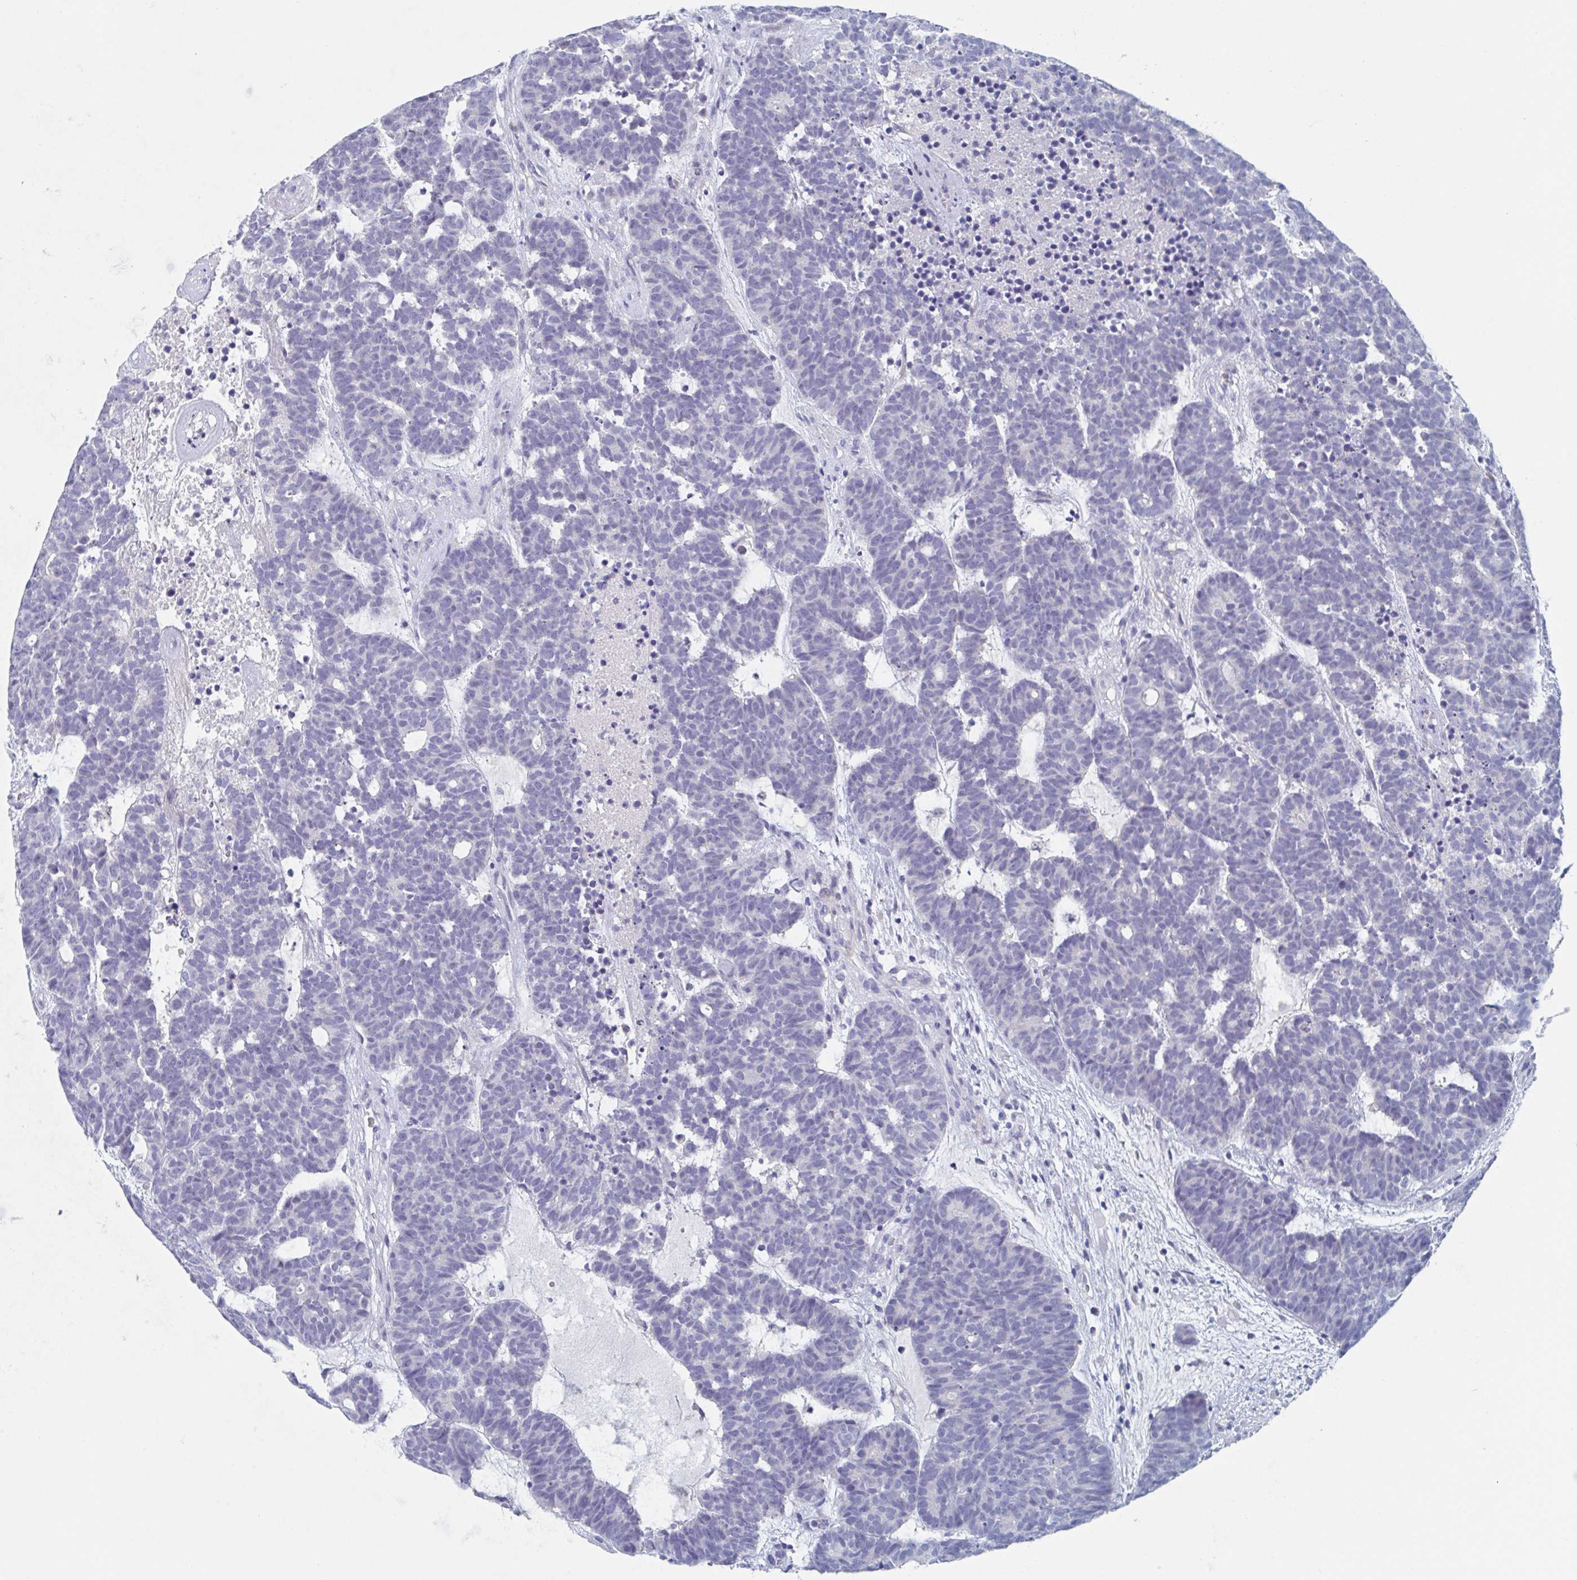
{"staining": {"intensity": "negative", "quantity": "none", "location": "none"}, "tissue": "head and neck cancer", "cell_type": "Tumor cells", "image_type": "cancer", "snomed": [{"axis": "morphology", "description": "Adenocarcinoma, NOS"}, {"axis": "topography", "description": "Head-Neck"}], "caption": "Tumor cells show no significant positivity in adenocarcinoma (head and neck).", "gene": "NT5C3B", "patient": {"sex": "female", "age": 81}}